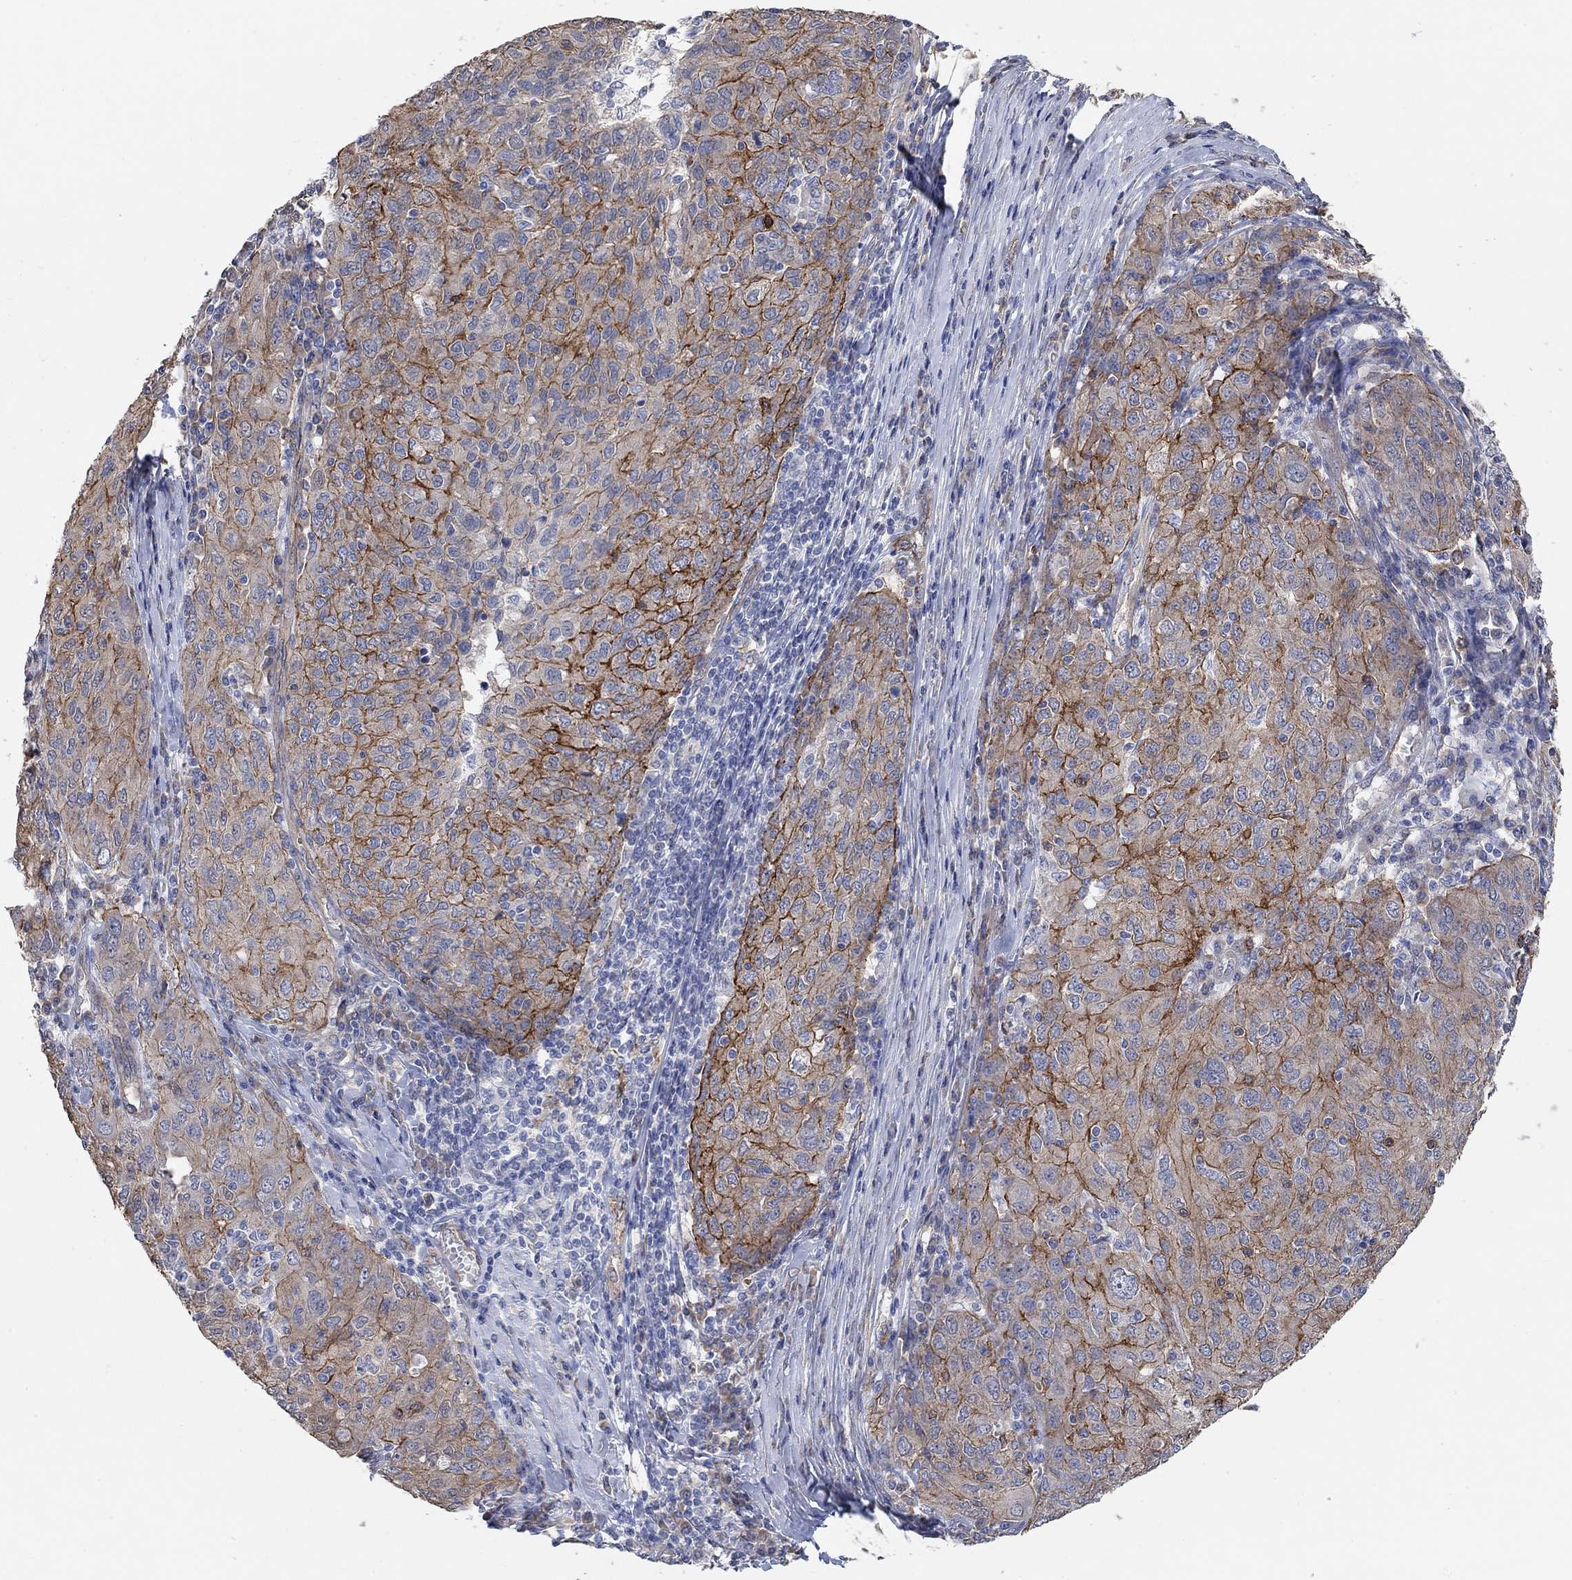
{"staining": {"intensity": "strong", "quantity": "25%-75%", "location": "cytoplasmic/membranous"}, "tissue": "ovarian cancer", "cell_type": "Tumor cells", "image_type": "cancer", "snomed": [{"axis": "morphology", "description": "Carcinoma, endometroid"}, {"axis": "topography", "description": "Ovary"}], "caption": "Tumor cells display strong cytoplasmic/membranous positivity in approximately 25%-75% of cells in endometroid carcinoma (ovarian). The protein is stained brown, and the nuclei are stained in blue (DAB (3,3'-diaminobenzidine) IHC with brightfield microscopy, high magnification).", "gene": "SYT16", "patient": {"sex": "female", "age": 50}}